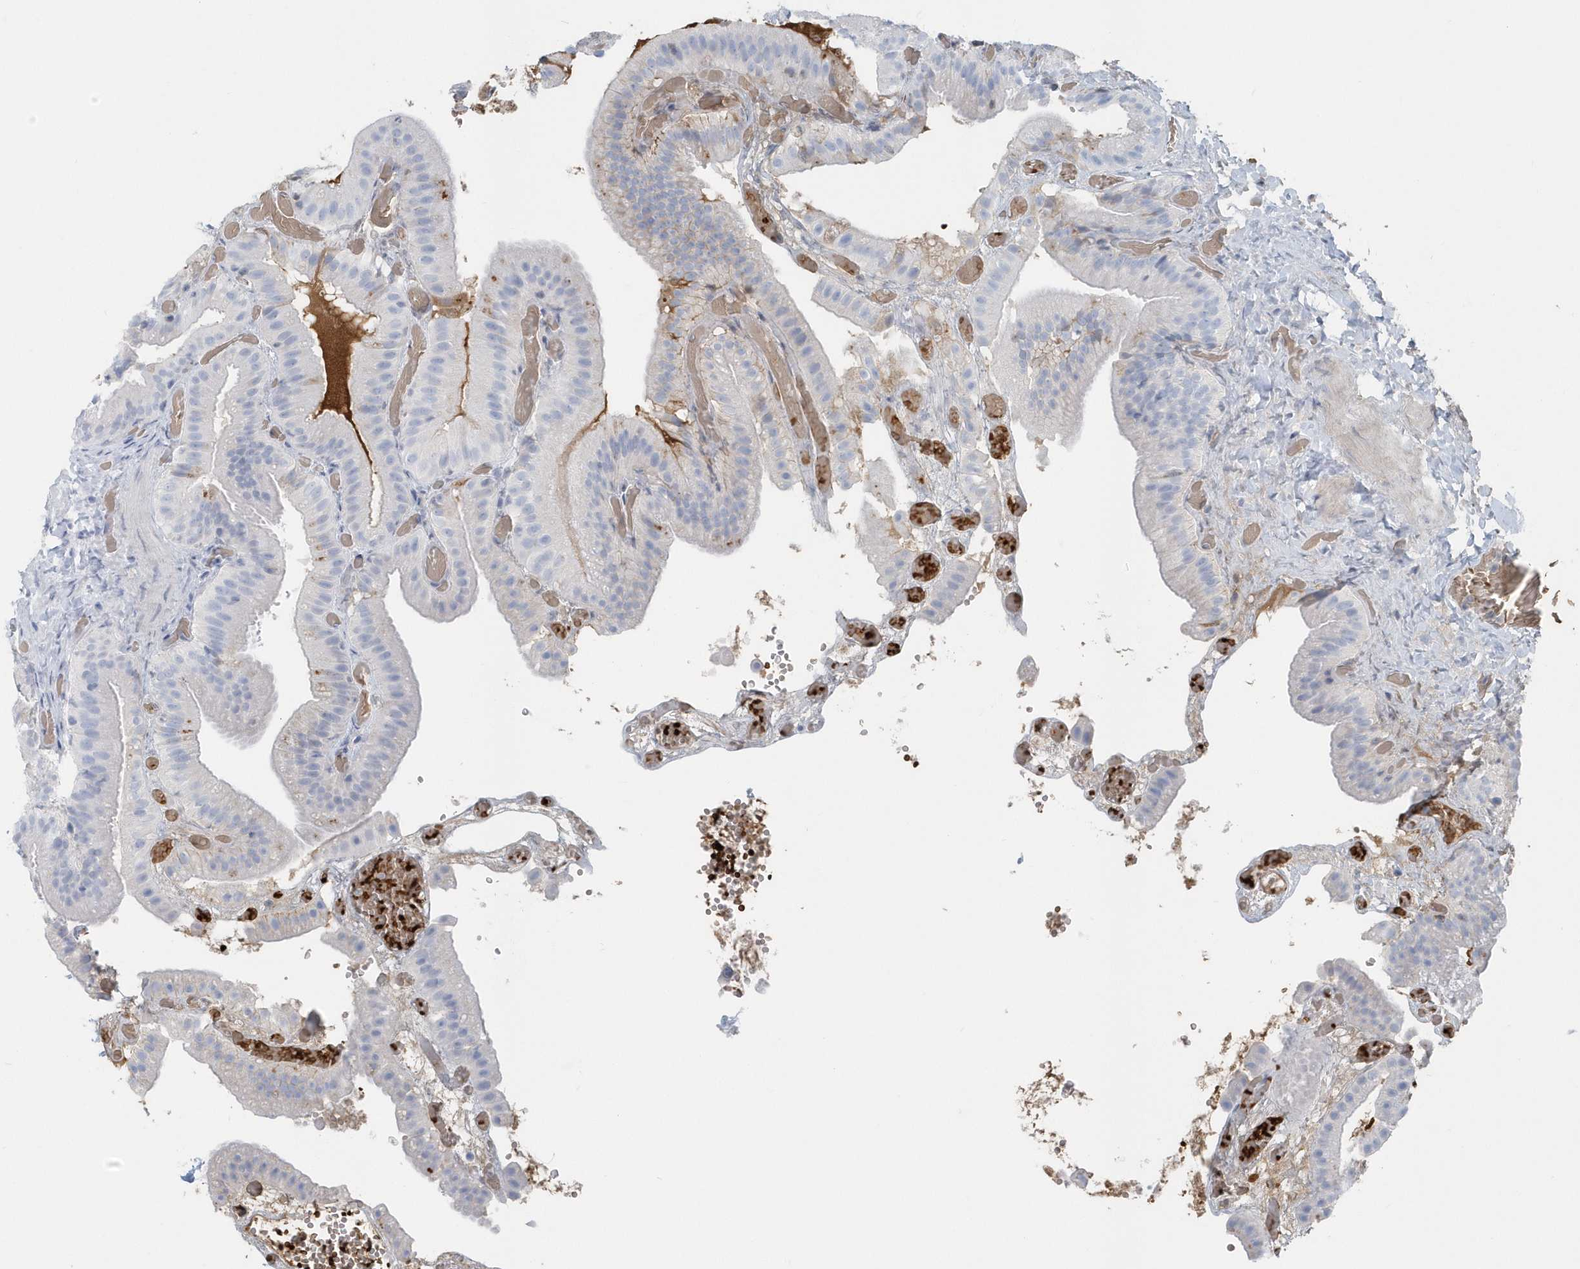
{"staining": {"intensity": "negative", "quantity": "none", "location": "none"}, "tissue": "gallbladder", "cell_type": "Glandular cells", "image_type": "normal", "snomed": [{"axis": "morphology", "description": "Normal tissue, NOS"}, {"axis": "topography", "description": "Gallbladder"}], "caption": "Immunohistochemical staining of normal human gallbladder exhibits no significant staining in glandular cells. (DAB IHC with hematoxylin counter stain).", "gene": "HBA2", "patient": {"sex": "female", "age": 64}}